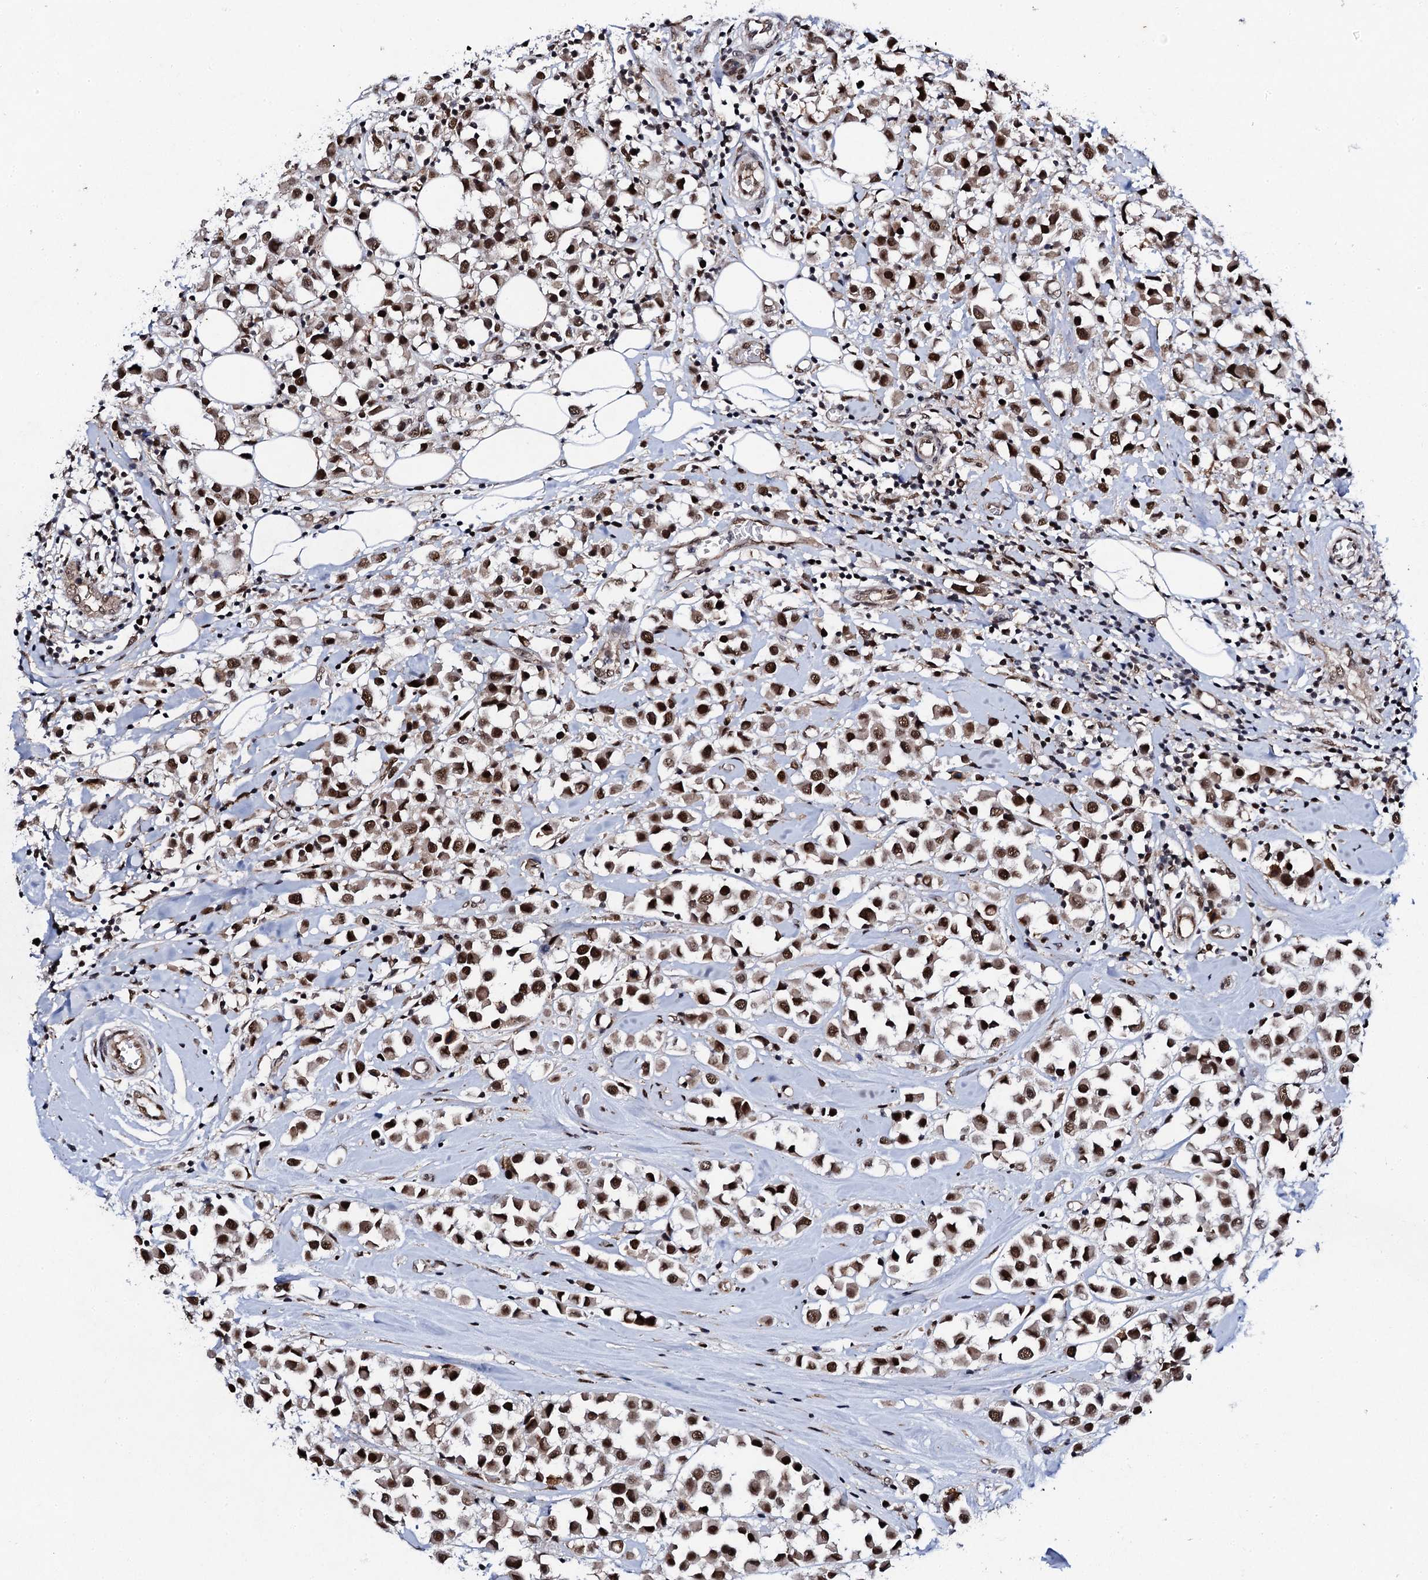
{"staining": {"intensity": "strong", "quantity": ">75%", "location": "nuclear"}, "tissue": "breast cancer", "cell_type": "Tumor cells", "image_type": "cancer", "snomed": [{"axis": "morphology", "description": "Duct carcinoma"}, {"axis": "topography", "description": "Breast"}], "caption": "High-power microscopy captured an immunohistochemistry (IHC) image of invasive ductal carcinoma (breast), revealing strong nuclear staining in about >75% of tumor cells. (DAB IHC with brightfield microscopy, high magnification).", "gene": "CSTF3", "patient": {"sex": "female", "age": 61}}